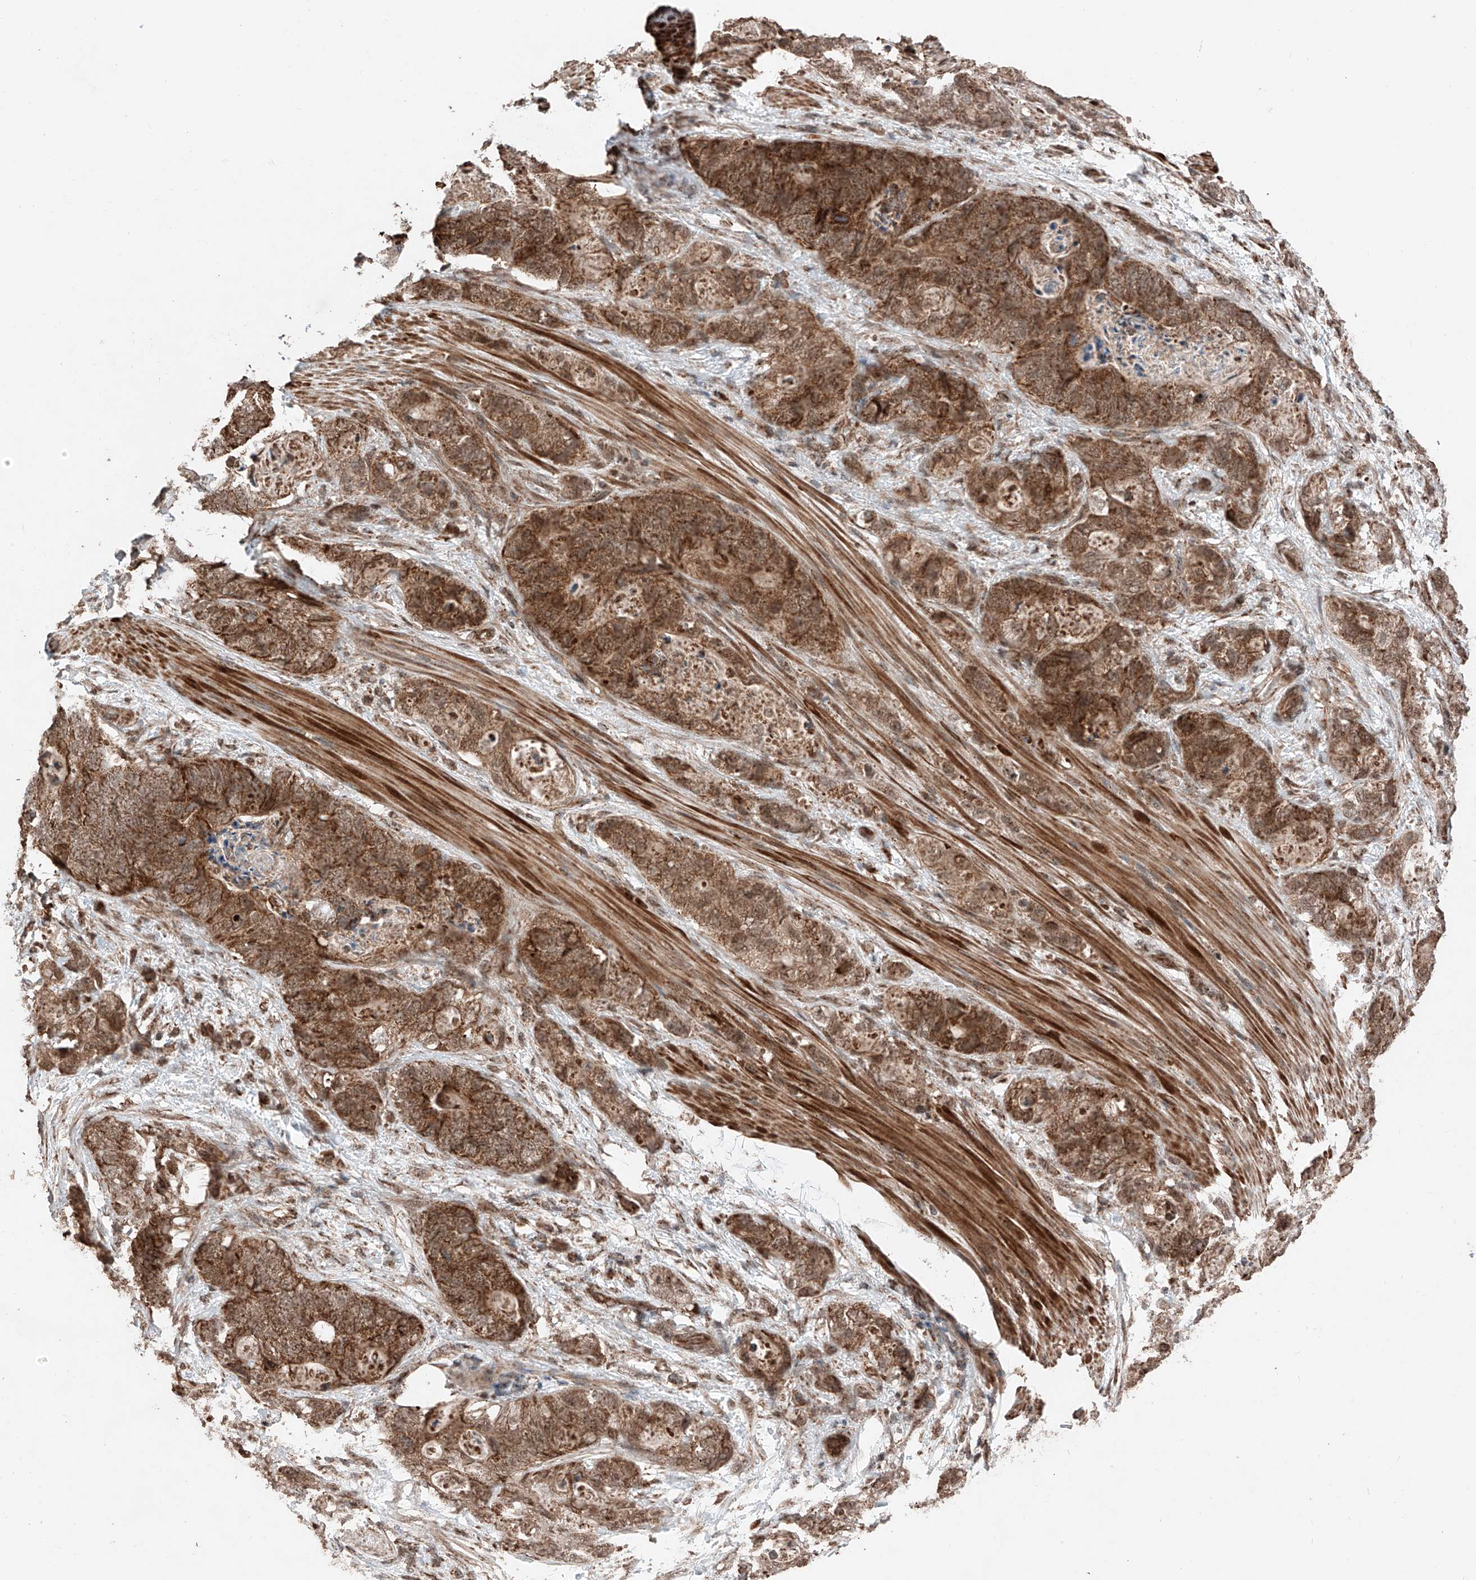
{"staining": {"intensity": "moderate", "quantity": ">75%", "location": "cytoplasmic/membranous"}, "tissue": "stomach cancer", "cell_type": "Tumor cells", "image_type": "cancer", "snomed": [{"axis": "morphology", "description": "Normal tissue, NOS"}, {"axis": "morphology", "description": "Adenocarcinoma, NOS"}, {"axis": "topography", "description": "Stomach"}], "caption": "Protein staining of stomach adenocarcinoma tissue shows moderate cytoplasmic/membranous staining in approximately >75% of tumor cells.", "gene": "ZSCAN29", "patient": {"sex": "female", "age": 89}}